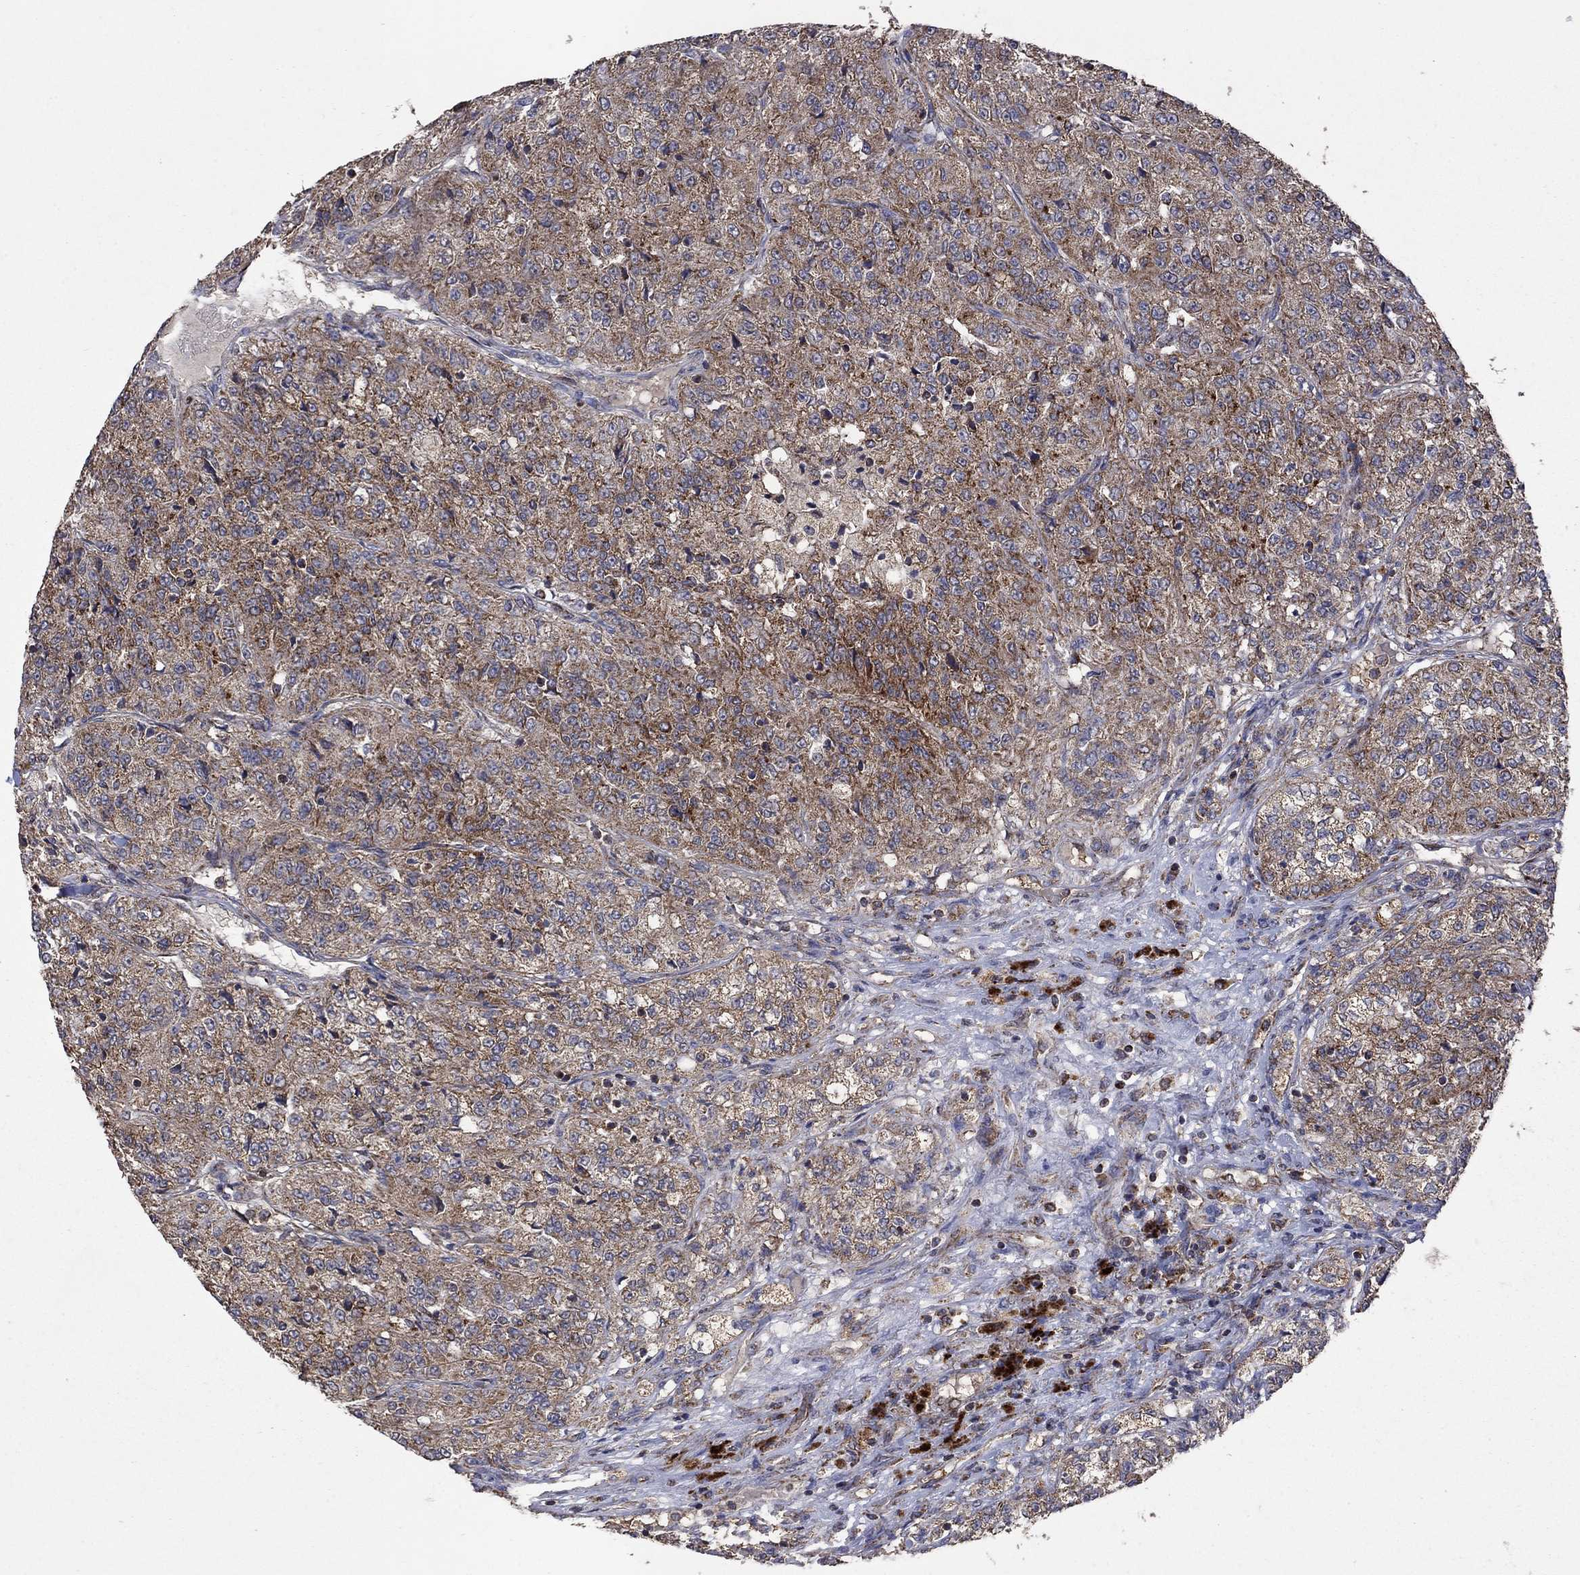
{"staining": {"intensity": "moderate", "quantity": "25%-75%", "location": "cytoplasmic/membranous"}, "tissue": "renal cancer", "cell_type": "Tumor cells", "image_type": "cancer", "snomed": [{"axis": "morphology", "description": "Adenocarcinoma, NOS"}, {"axis": "topography", "description": "Kidney"}], "caption": "Renal cancer (adenocarcinoma) stained for a protein (brown) exhibits moderate cytoplasmic/membranous positive staining in approximately 25%-75% of tumor cells.", "gene": "DPH1", "patient": {"sex": "female", "age": 63}}